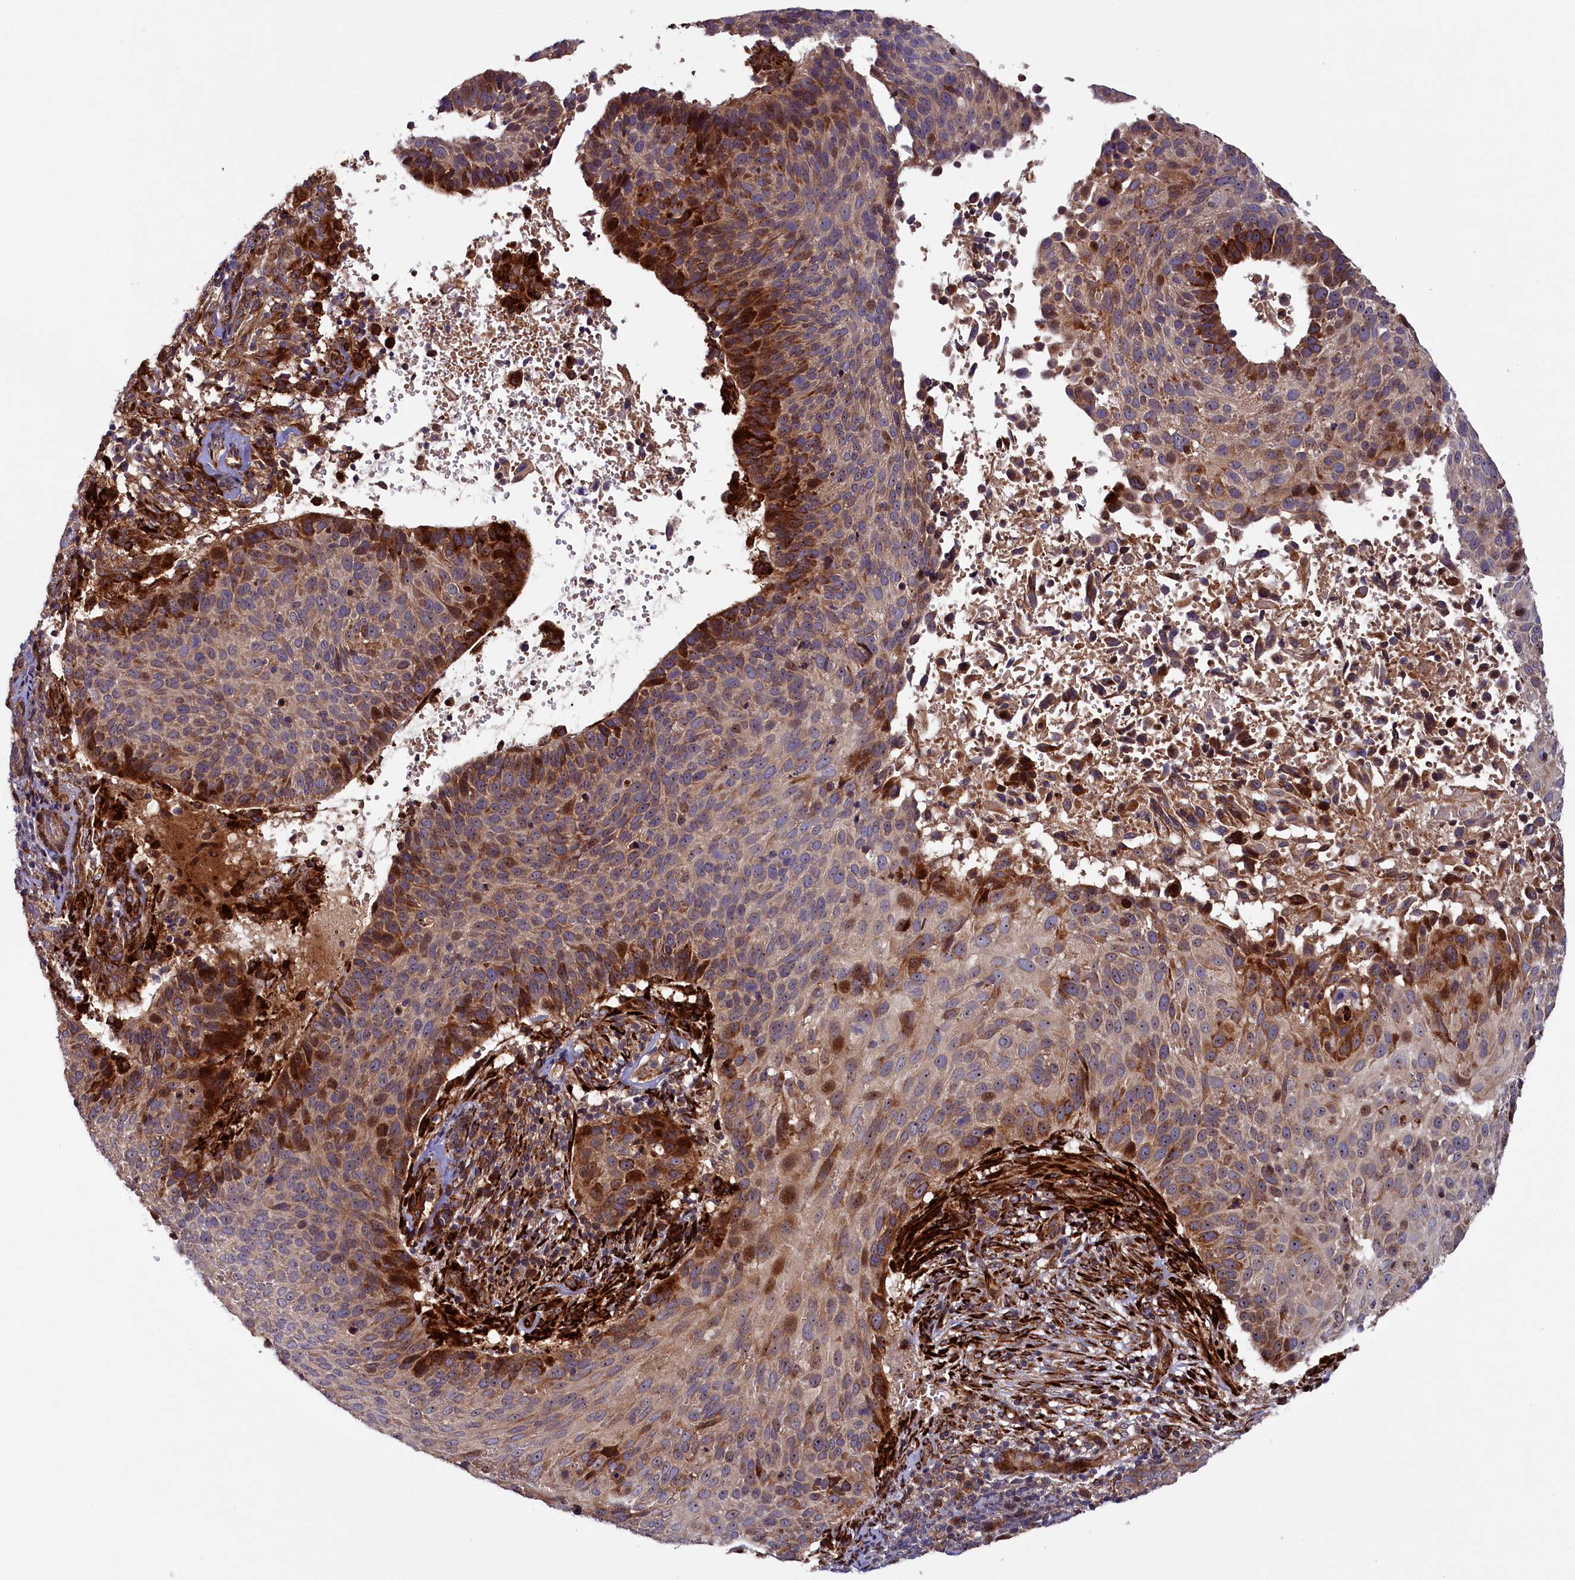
{"staining": {"intensity": "moderate", "quantity": "25%-75%", "location": "cytoplasmic/membranous,nuclear"}, "tissue": "cervical cancer", "cell_type": "Tumor cells", "image_type": "cancer", "snomed": [{"axis": "morphology", "description": "Squamous cell carcinoma, NOS"}, {"axis": "topography", "description": "Cervix"}], "caption": "Immunohistochemical staining of cervical cancer displays medium levels of moderate cytoplasmic/membranous and nuclear expression in about 25%-75% of tumor cells.", "gene": "ARRDC4", "patient": {"sex": "female", "age": 74}}